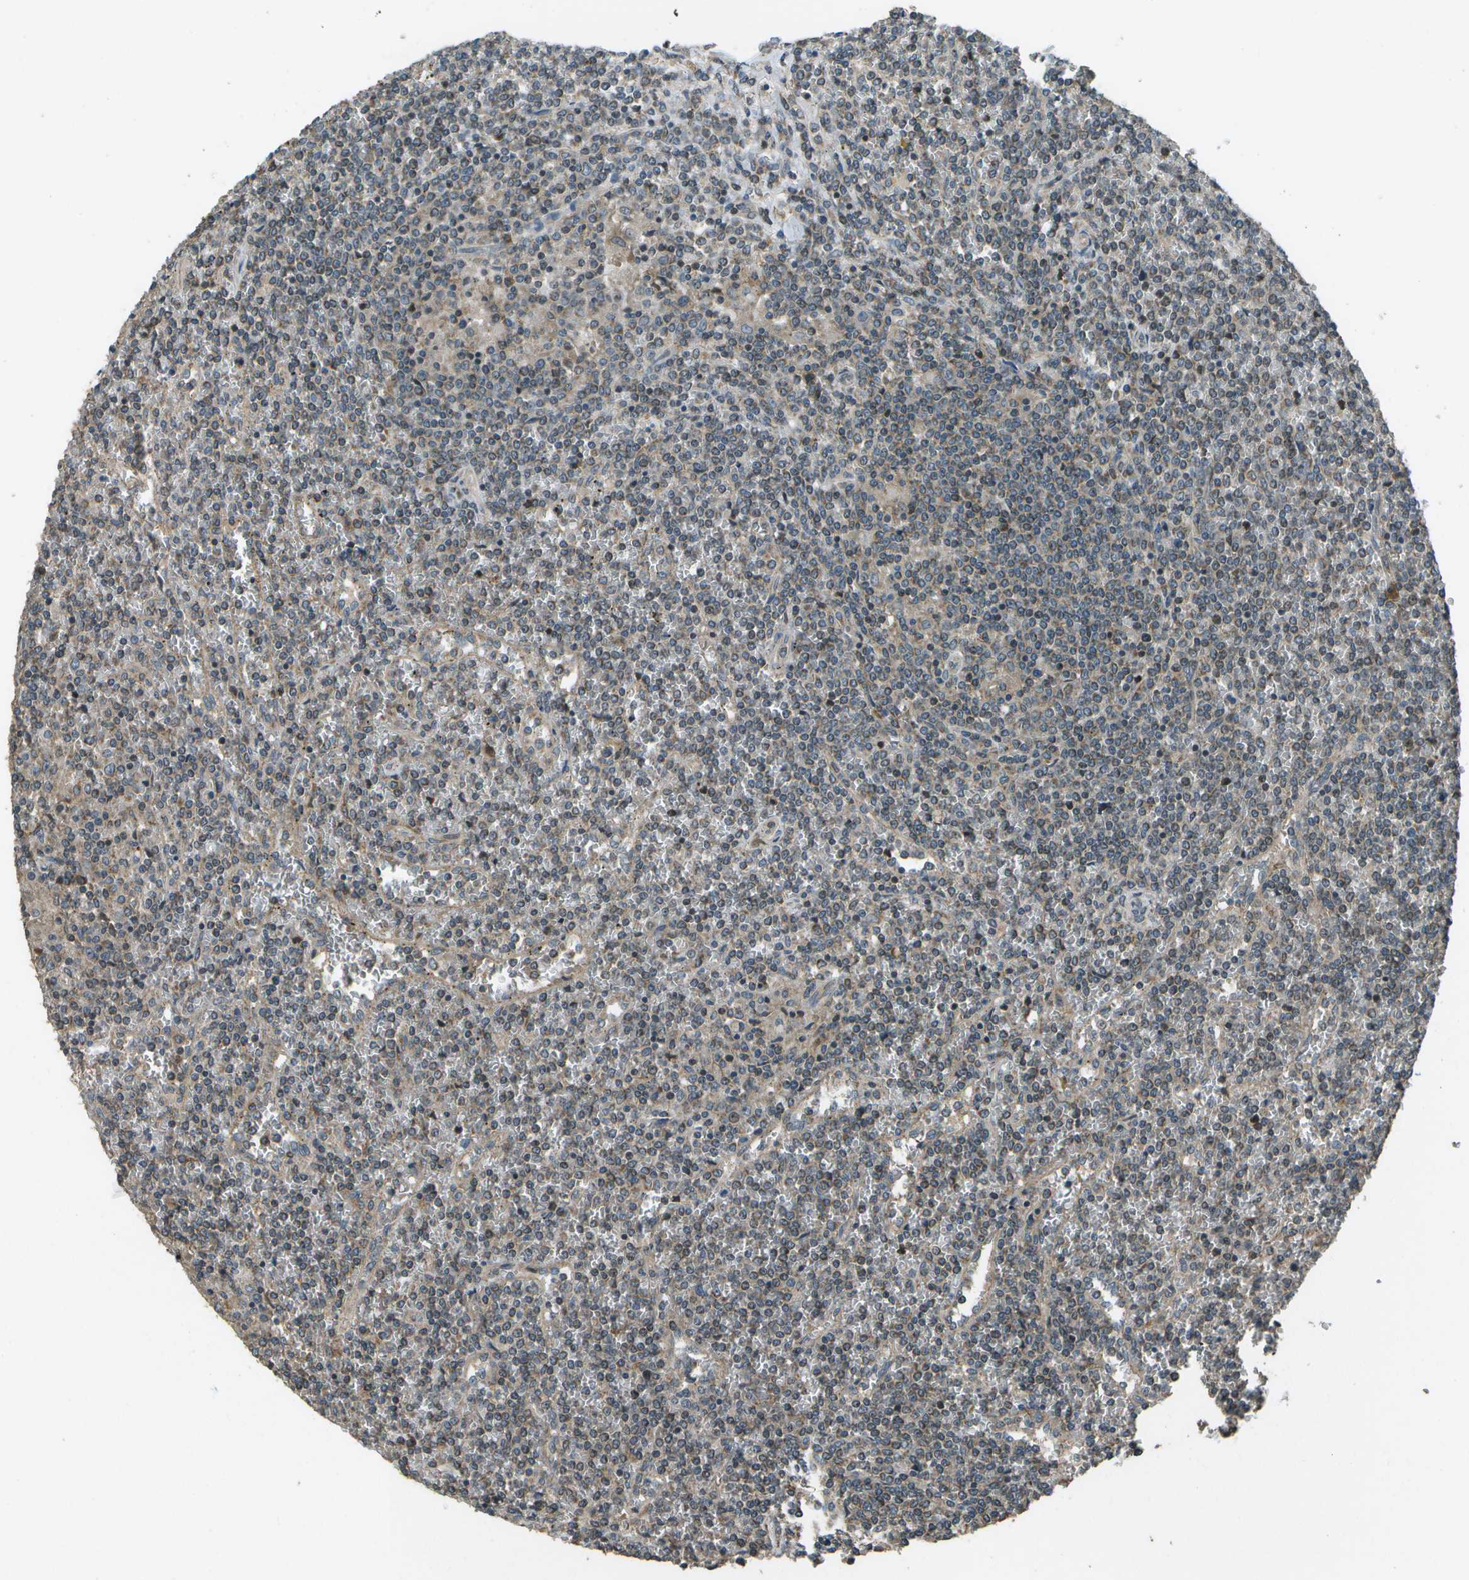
{"staining": {"intensity": "weak", "quantity": "<25%", "location": "cytoplasmic/membranous"}, "tissue": "lymphoma", "cell_type": "Tumor cells", "image_type": "cancer", "snomed": [{"axis": "morphology", "description": "Malignant lymphoma, non-Hodgkin's type, Low grade"}, {"axis": "topography", "description": "Spleen"}], "caption": "This is an IHC photomicrograph of human lymphoma. There is no expression in tumor cells.", "gene": "PLPBP", "patient": {"sex": "female", "age": 19}}